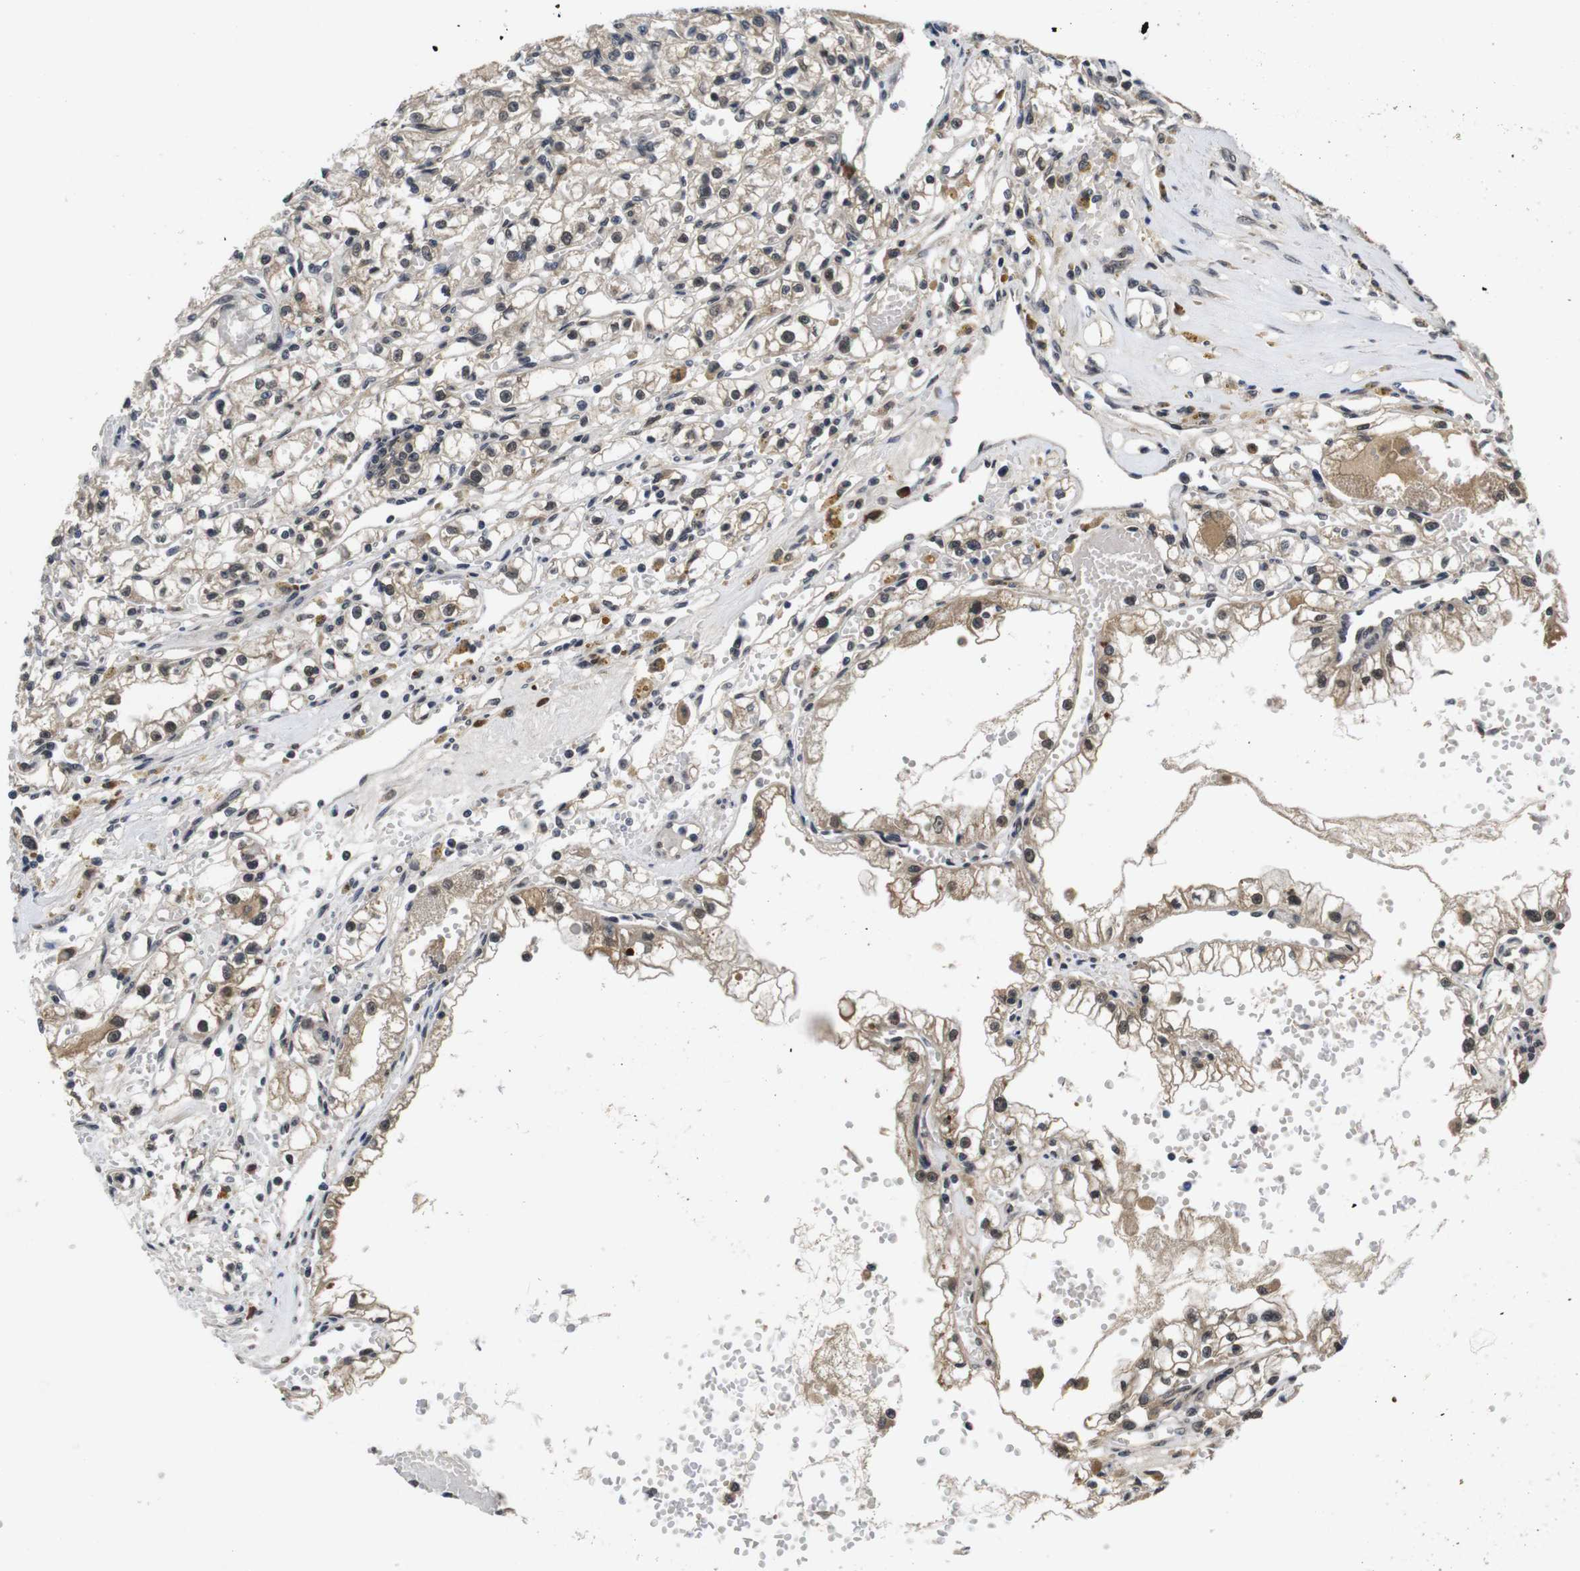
{"staining": {"intensity": "weak", "quantity": ">75%", "location": "cytoplasmic/membranous,nuclear"}, "tissue": "renal cancer", "cell_type": "Tumor cells", "image_type": "cancer", "snomed": [{"axis": "morphology", "description": "Adenocarcinoma, NOS"}, {"axis": "topography", "description": "Kidney"}], "caption": "This is a micrograph of immunohistochemistry (IHC) staining of adenocarcinoma (renal), which shows weak expression in the cytoplasmic/membranous and nuclear of tumor cells.", "gene": "ZBTB46", "patient": {"sex": "male", "age": 56}}